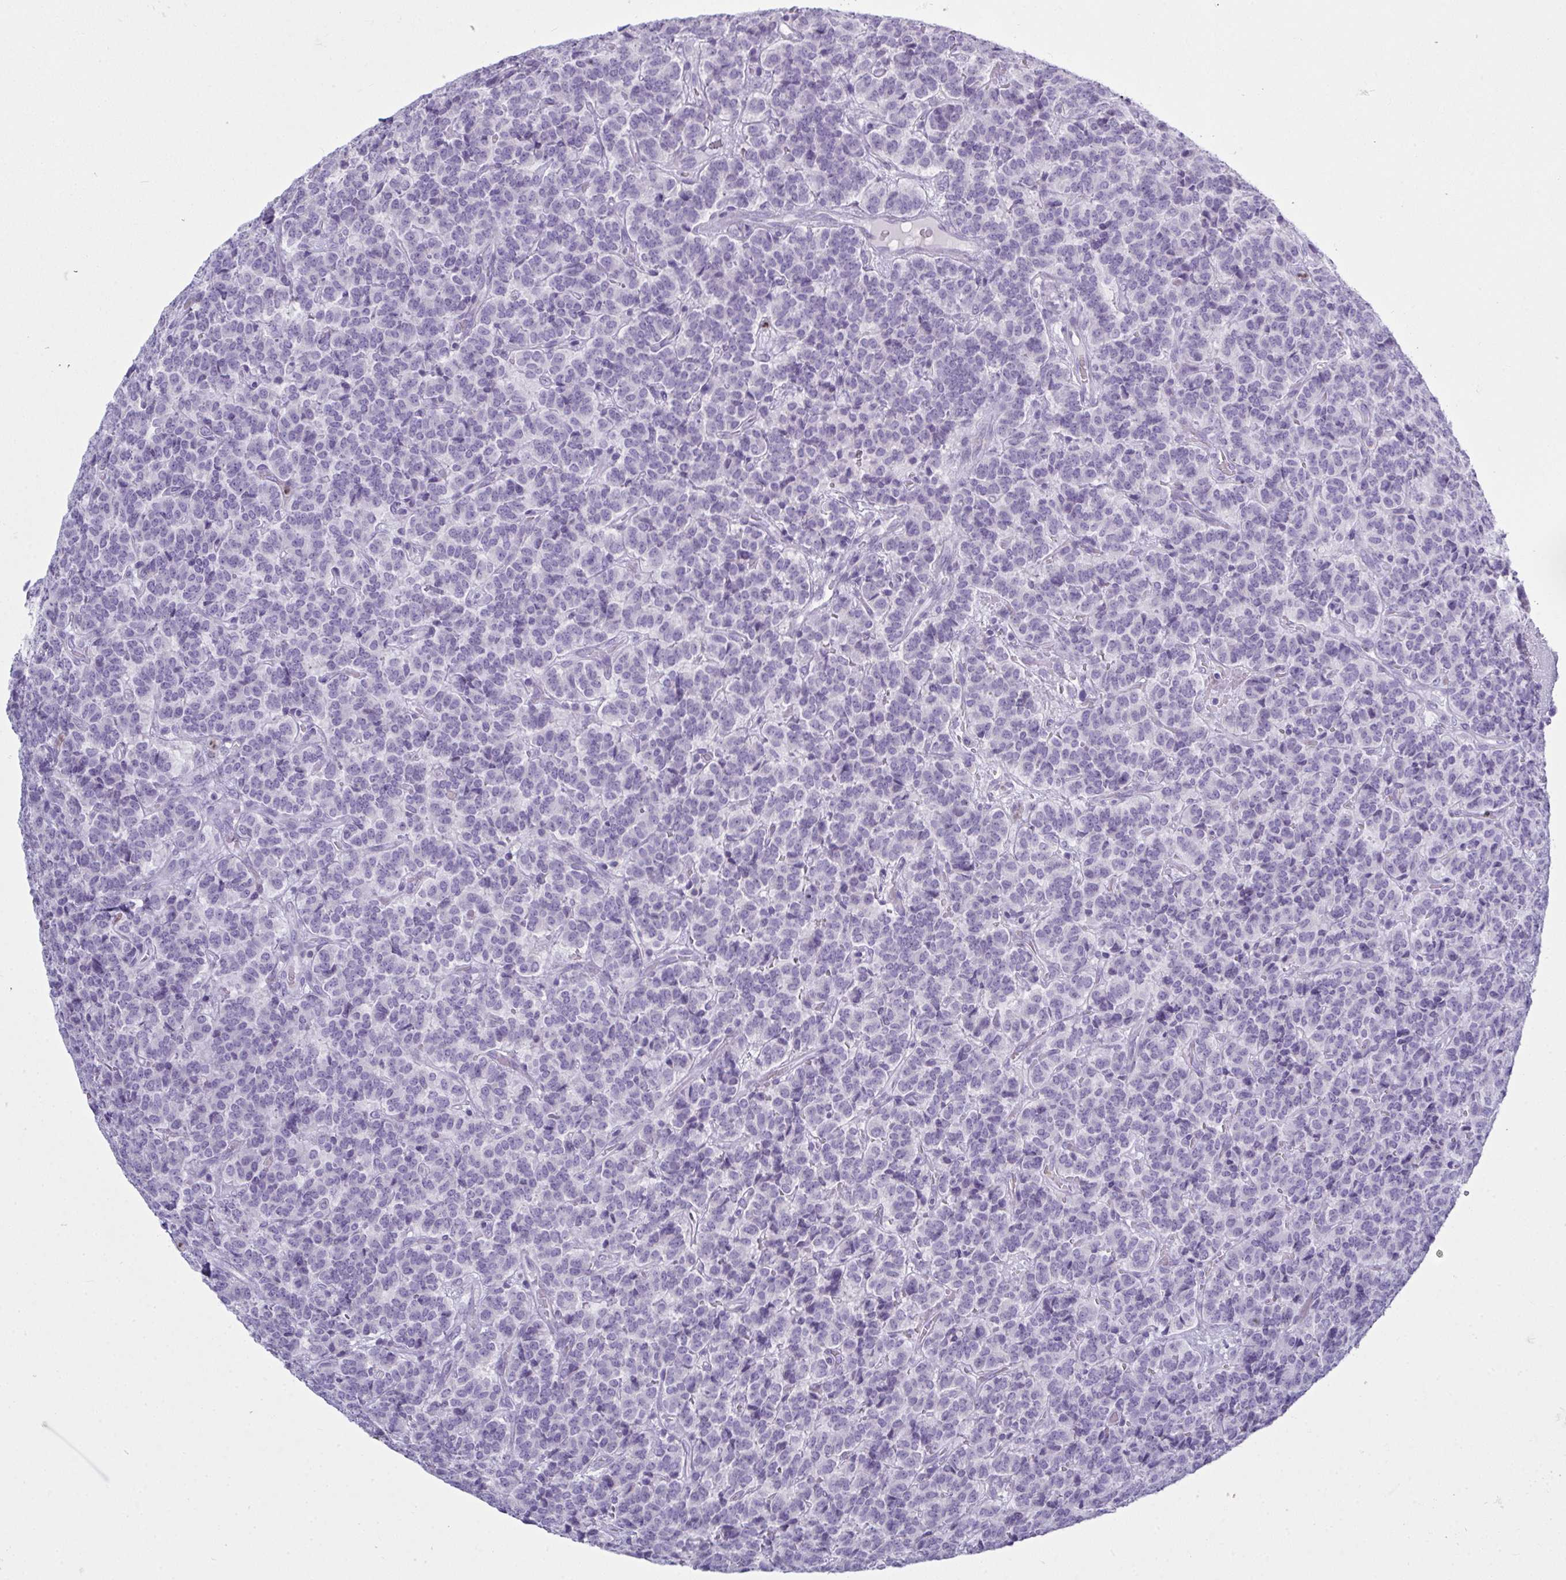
{"staining": {"intensity": "negative", "quantity": "none", "location": "none"}, "tissue": "carcinoid", "cell_type": "Tumor cells", "image_type": "cancer", "snomed": [{"axis": "morphology", "description": "Carcinoid, malignant, NOS"}, {"axis": "topography", "description": "Pancreas"}], "caption": "DAB (3,3'-diaminobenzidine) immunohistochemical staining of carcinoid (malignant) shows no significant expression in tumor cells.", "gene": "SERPINB10", "patient": {"sex": "male", "age": 36}}